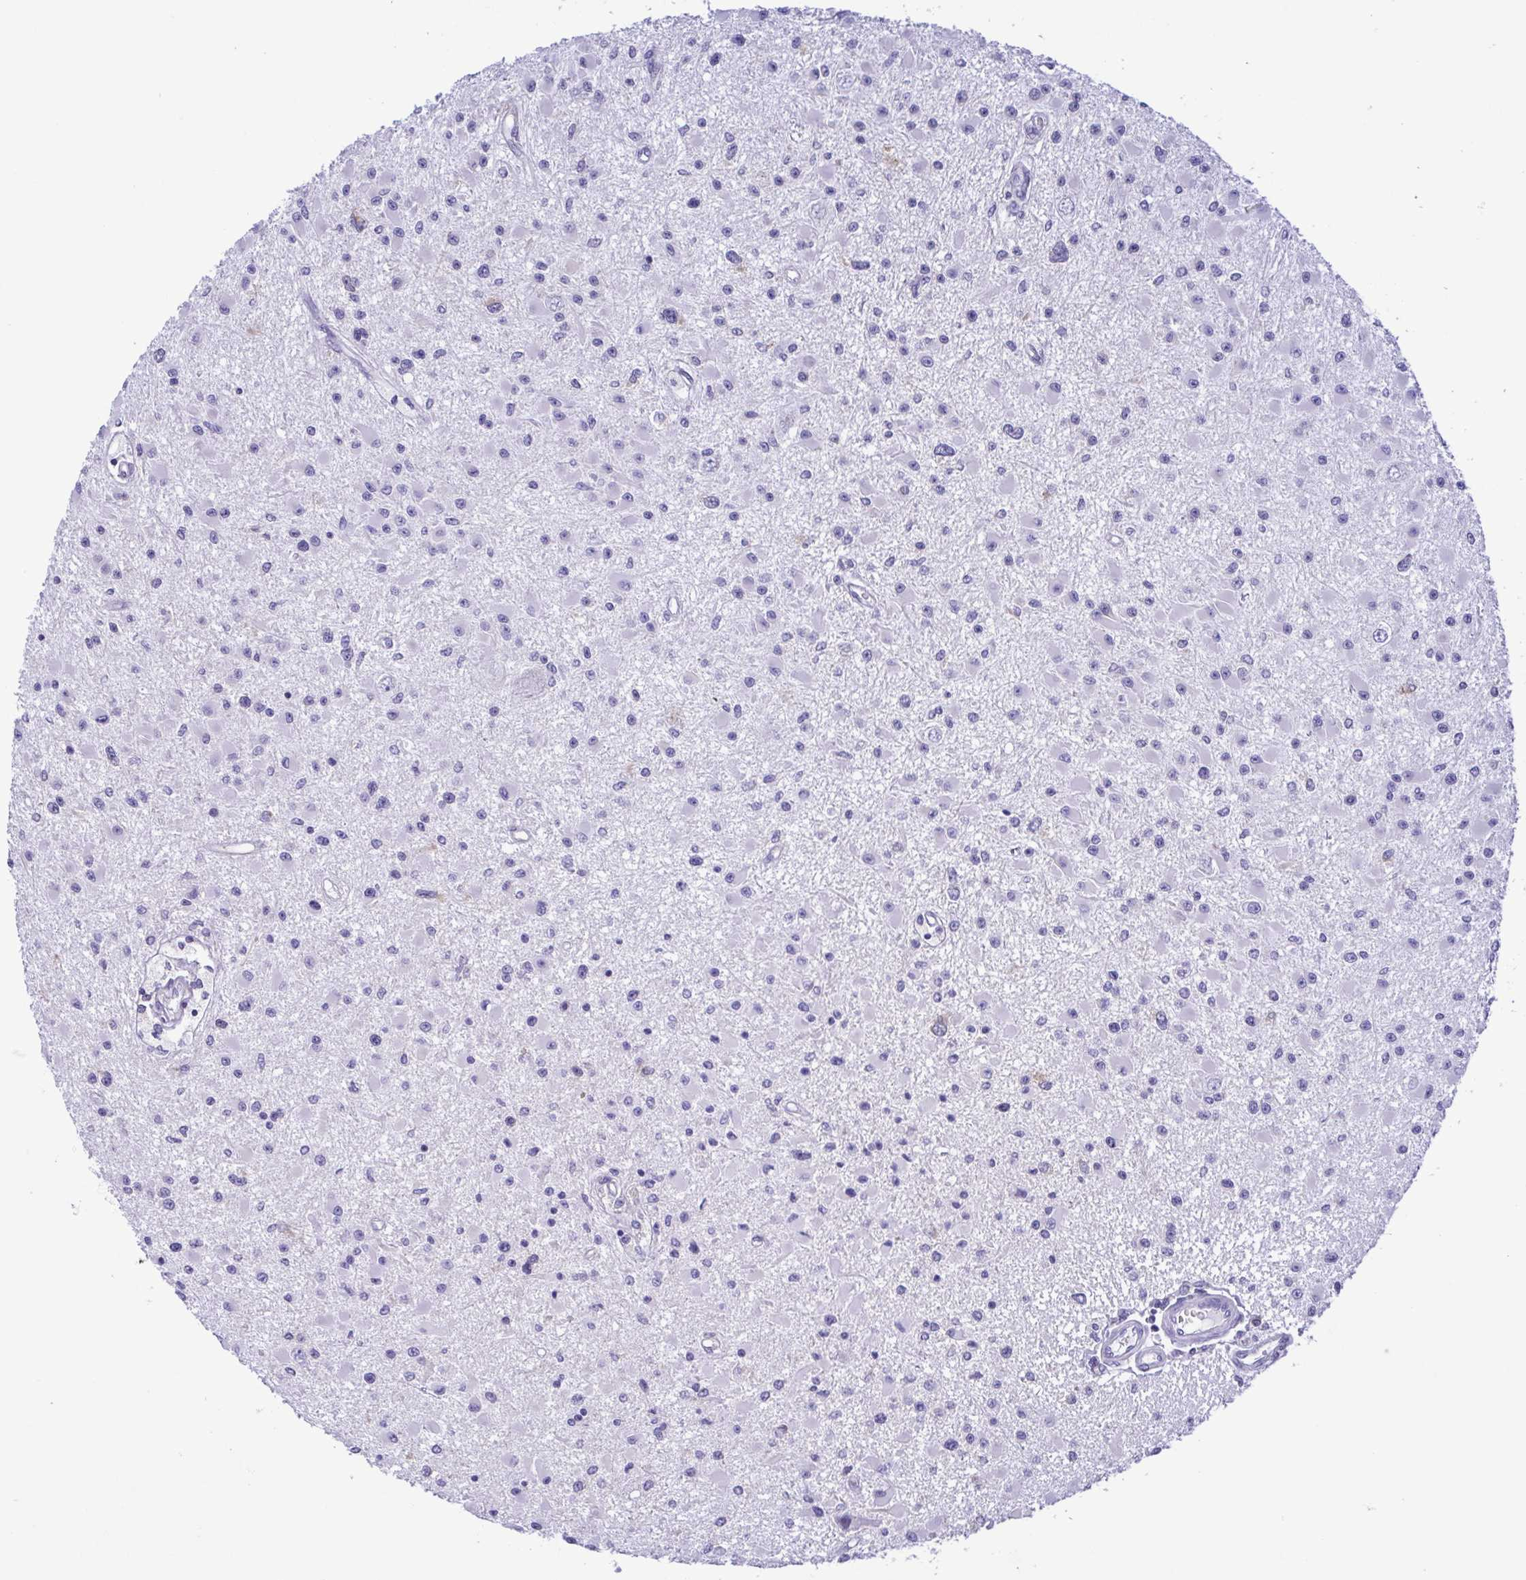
{"staining": {"intensity": "negative", "quantity": "none", "location": "none"}, "tissue": "glioma", "cell_type": "Tumor cells", "image_type": "cancer", "snomed": [{"axis": "morphology", "description": "Glioma, malignant, High grade"}, {"axis": "topography", "description": "Brain"}], "caption": "Image shows no protein positivity in tumor cells of glioma tissue.", "gene": "TNNI3", "patient": {"sex": "male", "age": 54}}